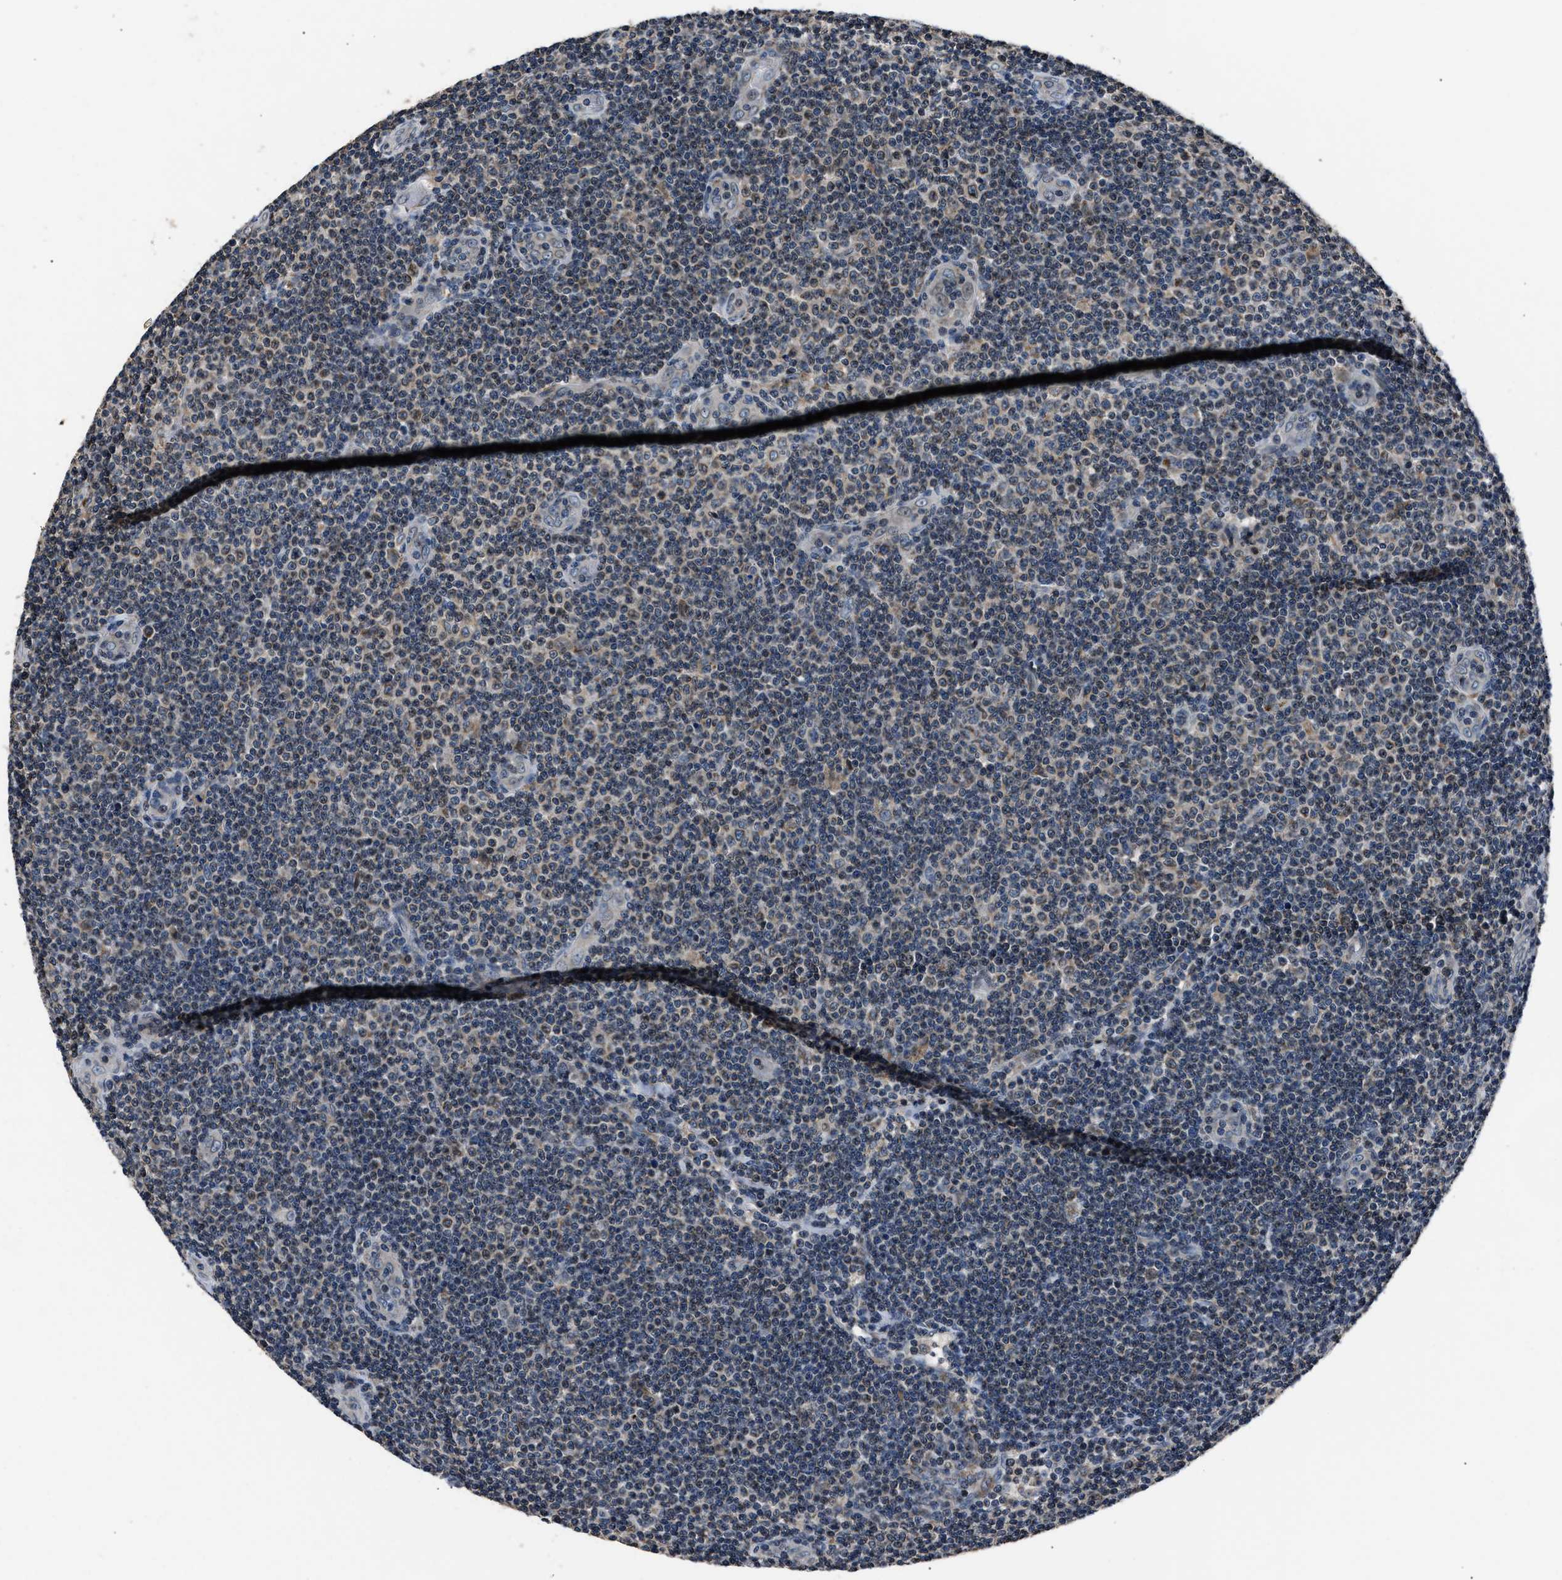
{"staining": {"intensity": "weak", "quantity": "<25%", "location": "cytoplasmic/membranous,nuclear"}, "tissue": "lymphoma", "cell_type": "Tumor cells", "image_type": "cancer", "snomed": [{"axis": "morphology", "description": "Malignant lymphoma, non-Hodgkin's type, Low grade"}, {"axis": "topography", "description": "Lymph node"}], "caption": "Malignant lymphoma, non-Hodgkin's type (low-grade) was stained to show a protein in brown. There is no significant staining in tumor cells.", "gene": "TNRC18", "patient": {"sex": "male", "age": 83}}